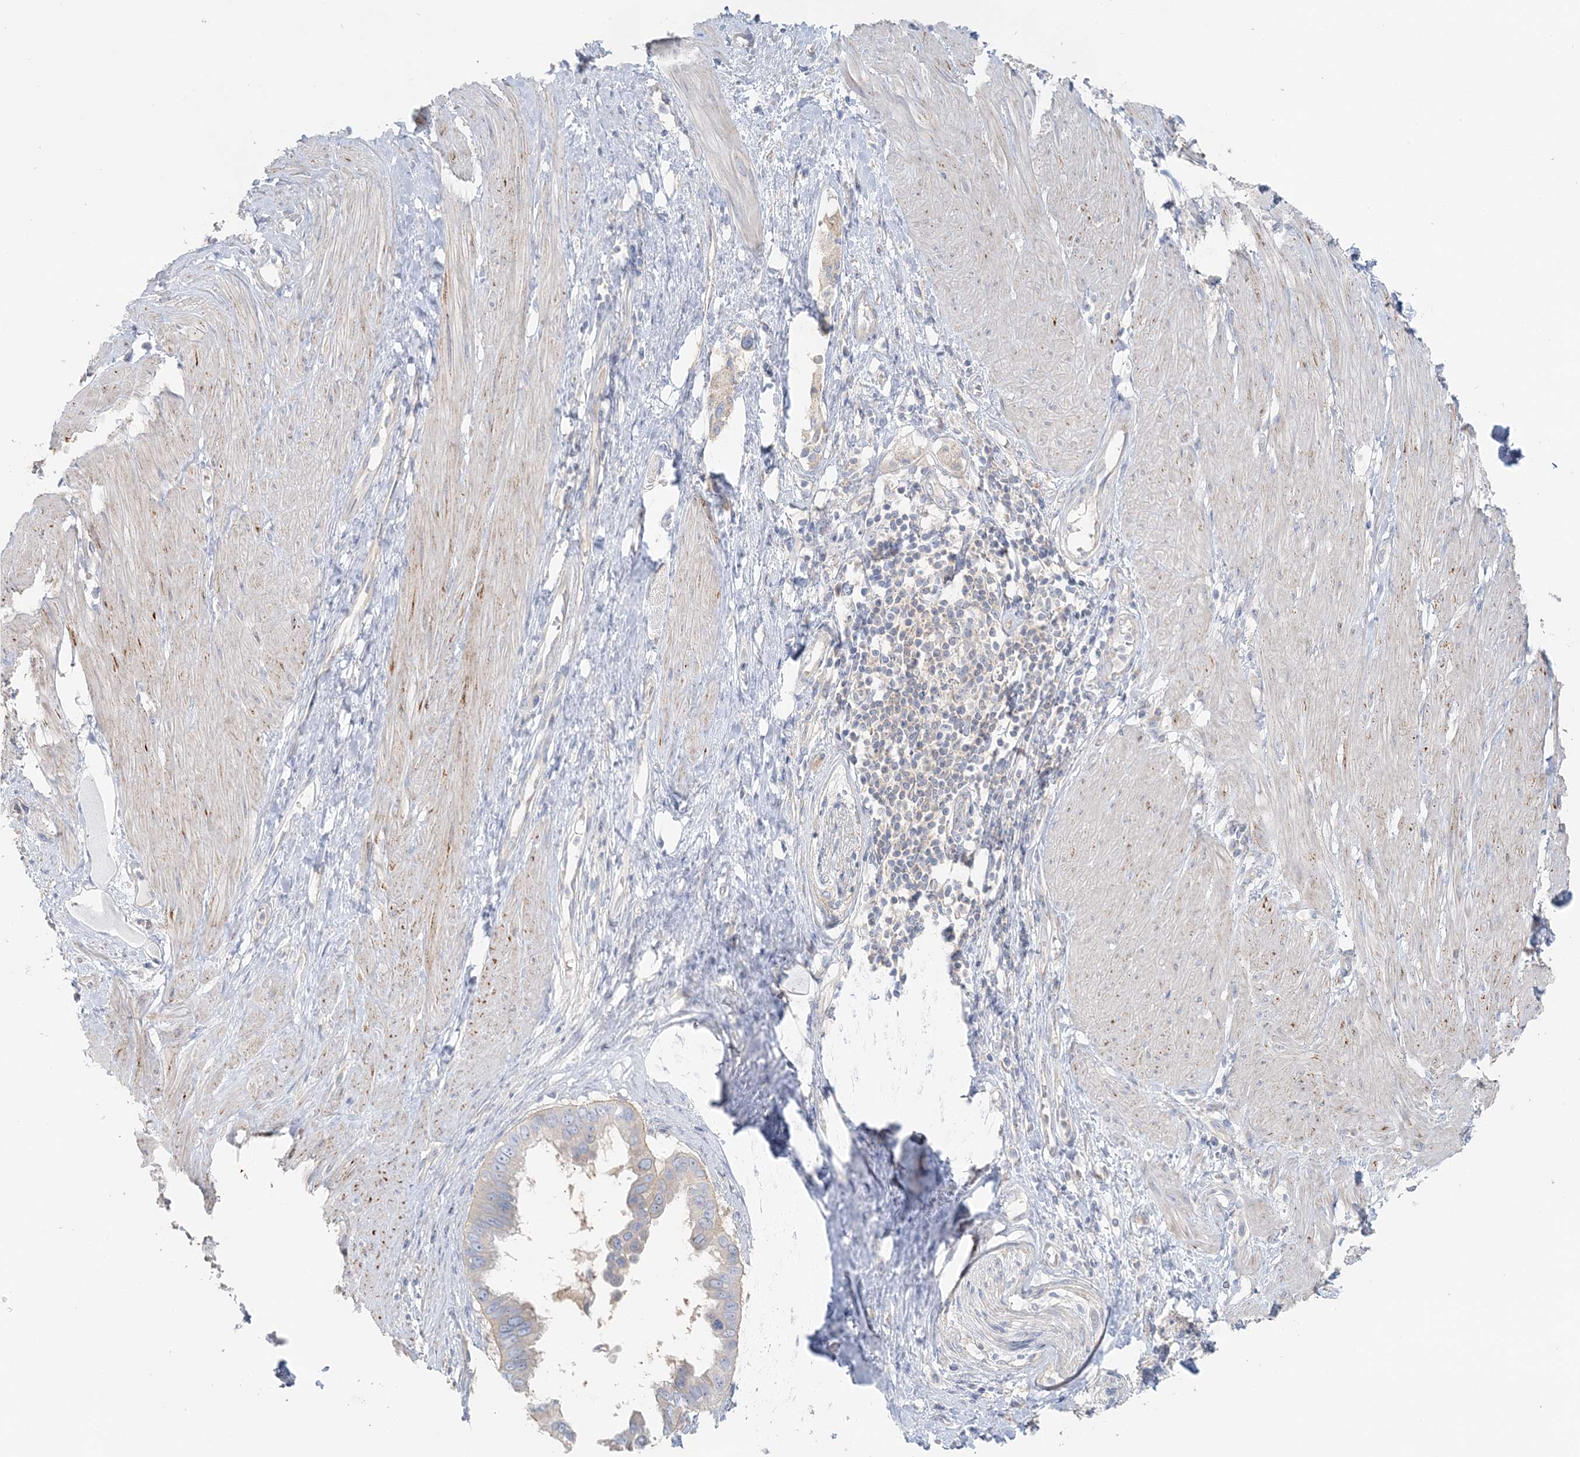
{"staining": {"intensity": "negative", "quantity": "none", "location": "none"}, "tissue": "pancreatic cancer", "cell_type": "Tumor cells", "image_type": "cancer", "snomed": [{"axis": "morphology", "description": "Adenocarcinoma, NOS"}, {"axis": "topography", "description": "Pancreas"}], "caption": "DAB immunohistochemical staining of human pancreatic cancer shows no significant staining in tumor cells.", "gene": "TBC1D5", "patient": {"sex": "female", "age": 56}}